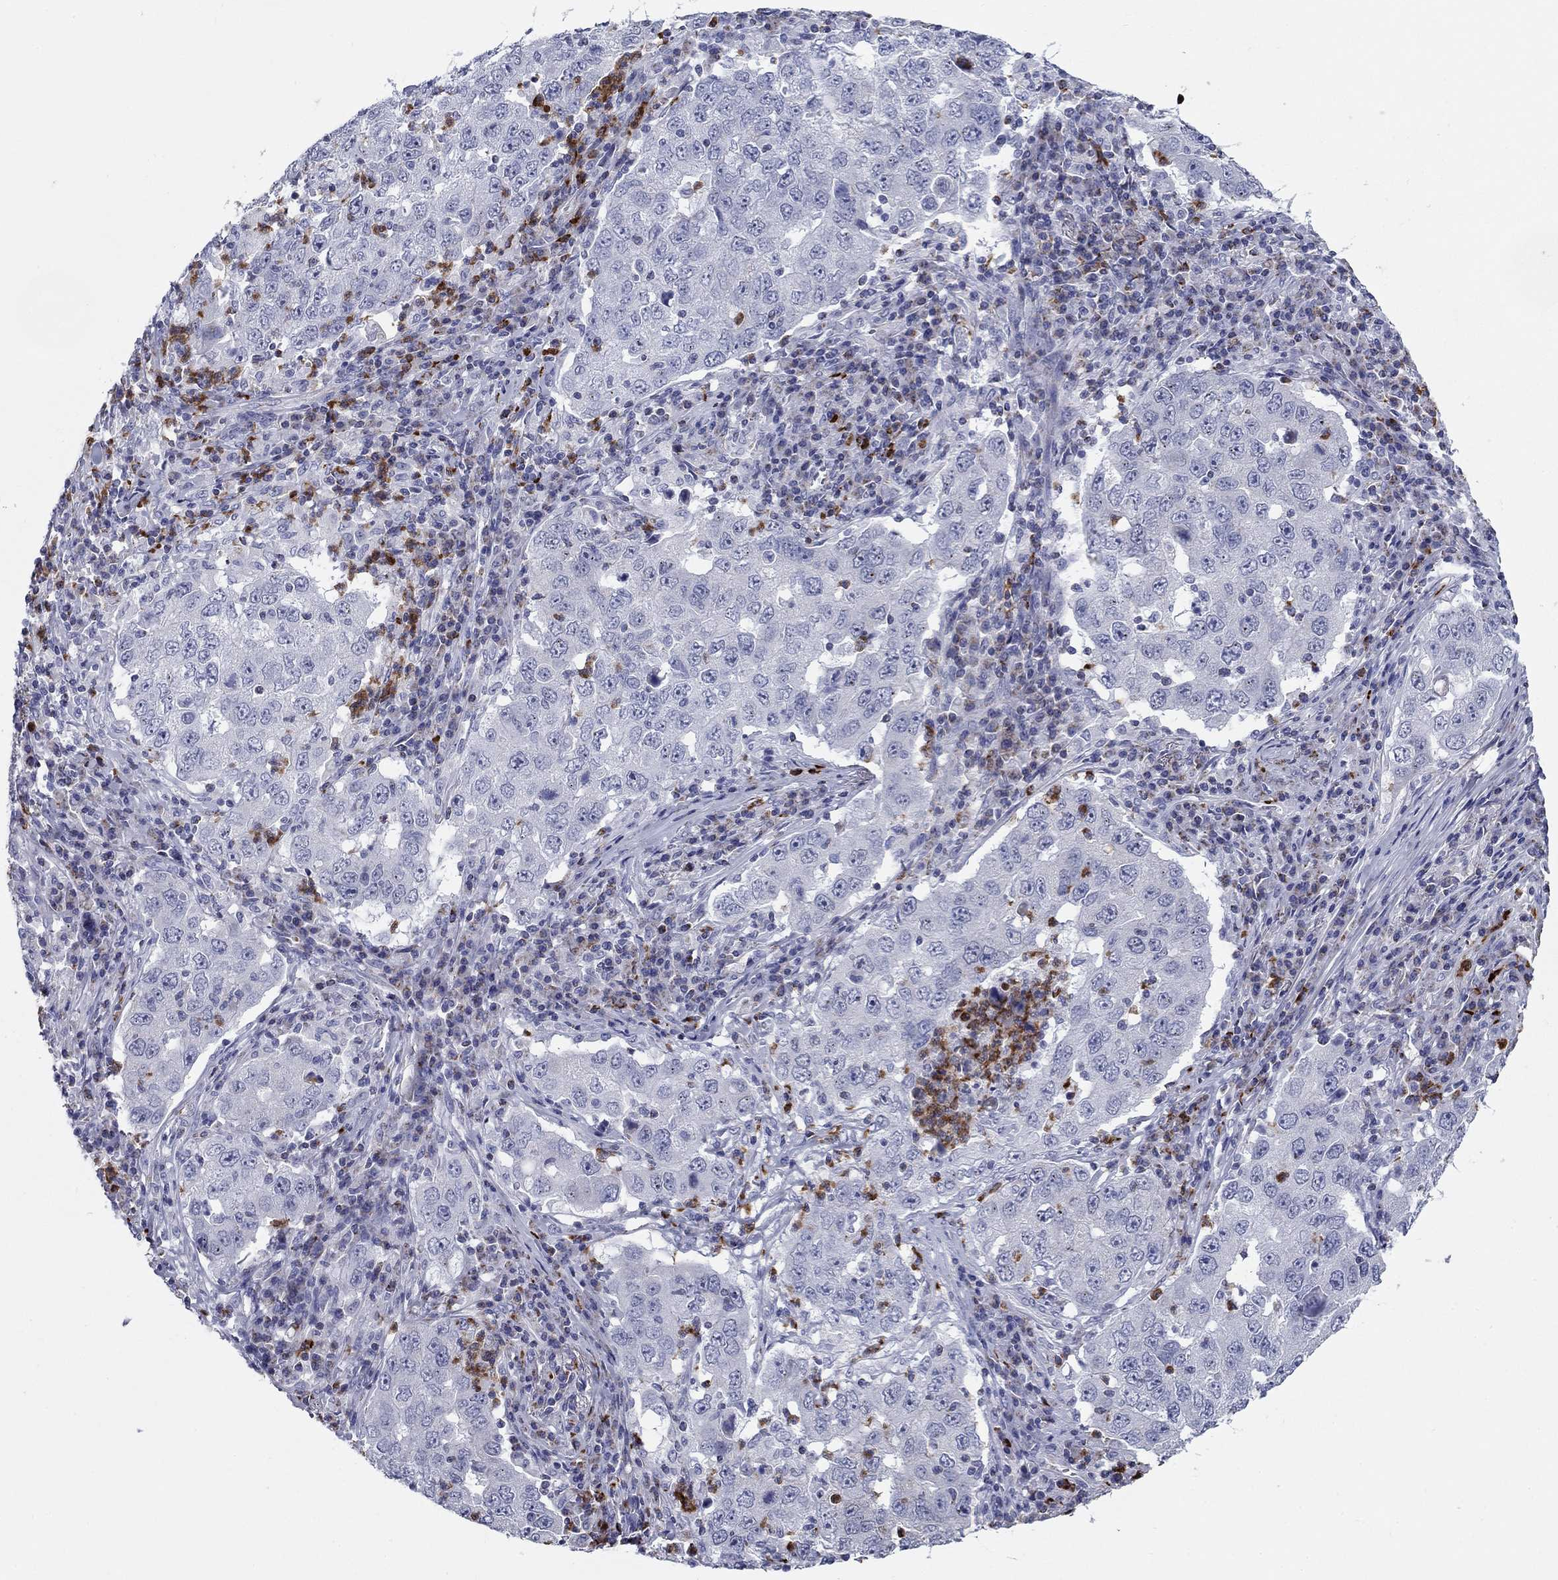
{"staining": {"intensity": "negative", "quantity": "none", "location": "none"}, "tissue": "lung cancer", "cell_type": "Tumor cells", "image_type": "cancer", "snomed": [{"axis": "morphology", "description": "Adenocarcinoma, NOS"}, {"axis": "topography", "description": "Lung"}], "caption": "DAB (3,3'-diaminobenzidine) immunohistochemical staining of human lung cancer shows no significant staining in tumor cells.", "gene": "NDUFA4L2", "patient": {"sex": "male", "age": 73}}